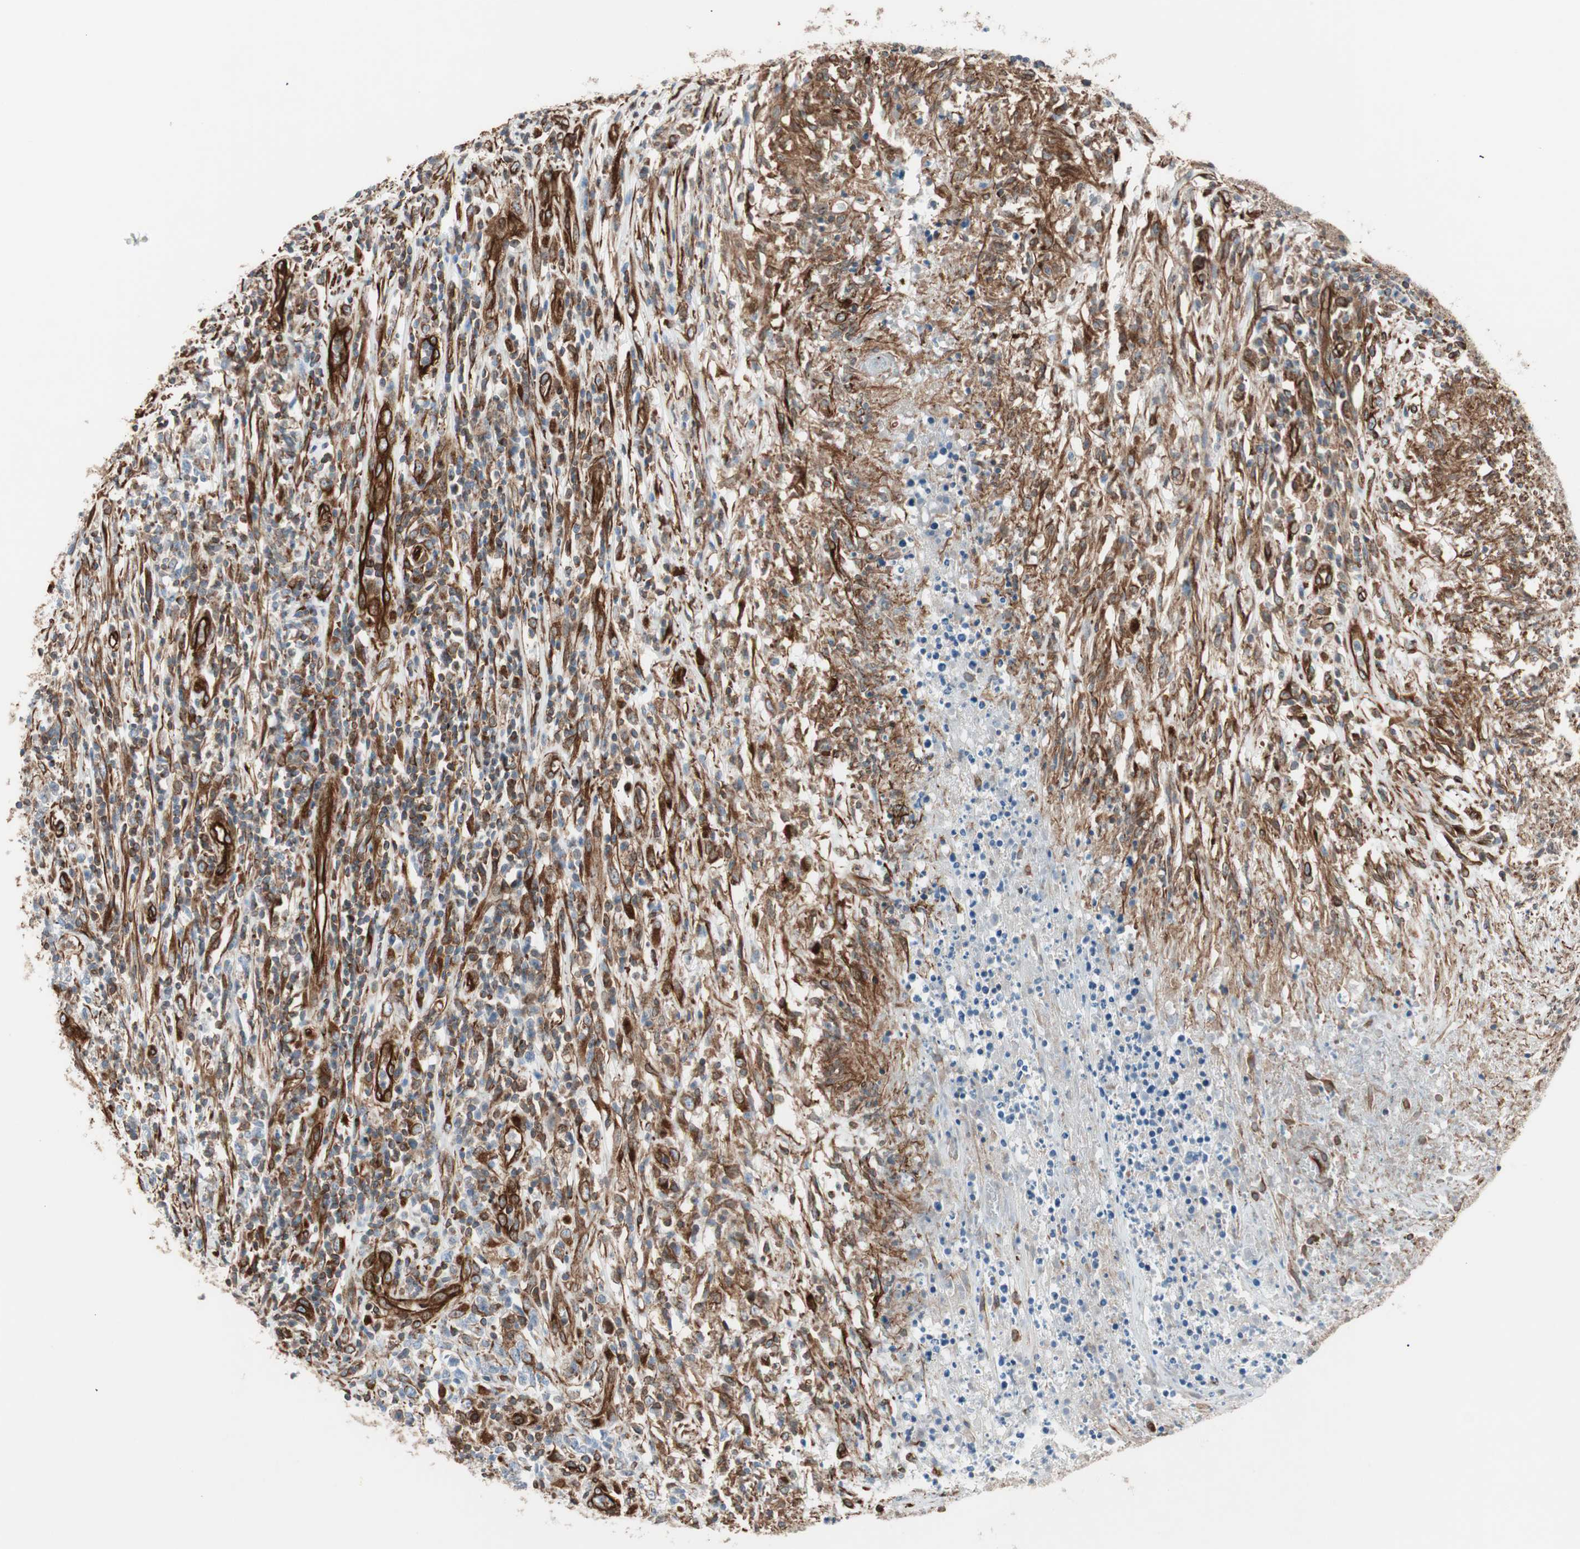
{"staining": {"intensity": "moderate", "quantity": "25%-75%", "location": "cytoplasmic/membranous"}, "tissue": "lymphoma", "cell_type": "Tumor cells", "image_type": "cancer", "snomed": [{"axis": "morphology", "description": "Malignant lymphoma, non-Hodgkin's type, High grade"}, {"axis": "topography", "description": "Lymph node"}], "caption": "Protein staining of malignant lymphoma, non-Hodgkin's type (high-grade) tissue shows moderate cytoplasmic/membranous positivity in approximately 25%-75% of tumor cells. The protein of interest is shown in brown color, while the nuclei are stained blue.", "gene": "TCTA", "patient": {"sex": "female", "age": 84}}